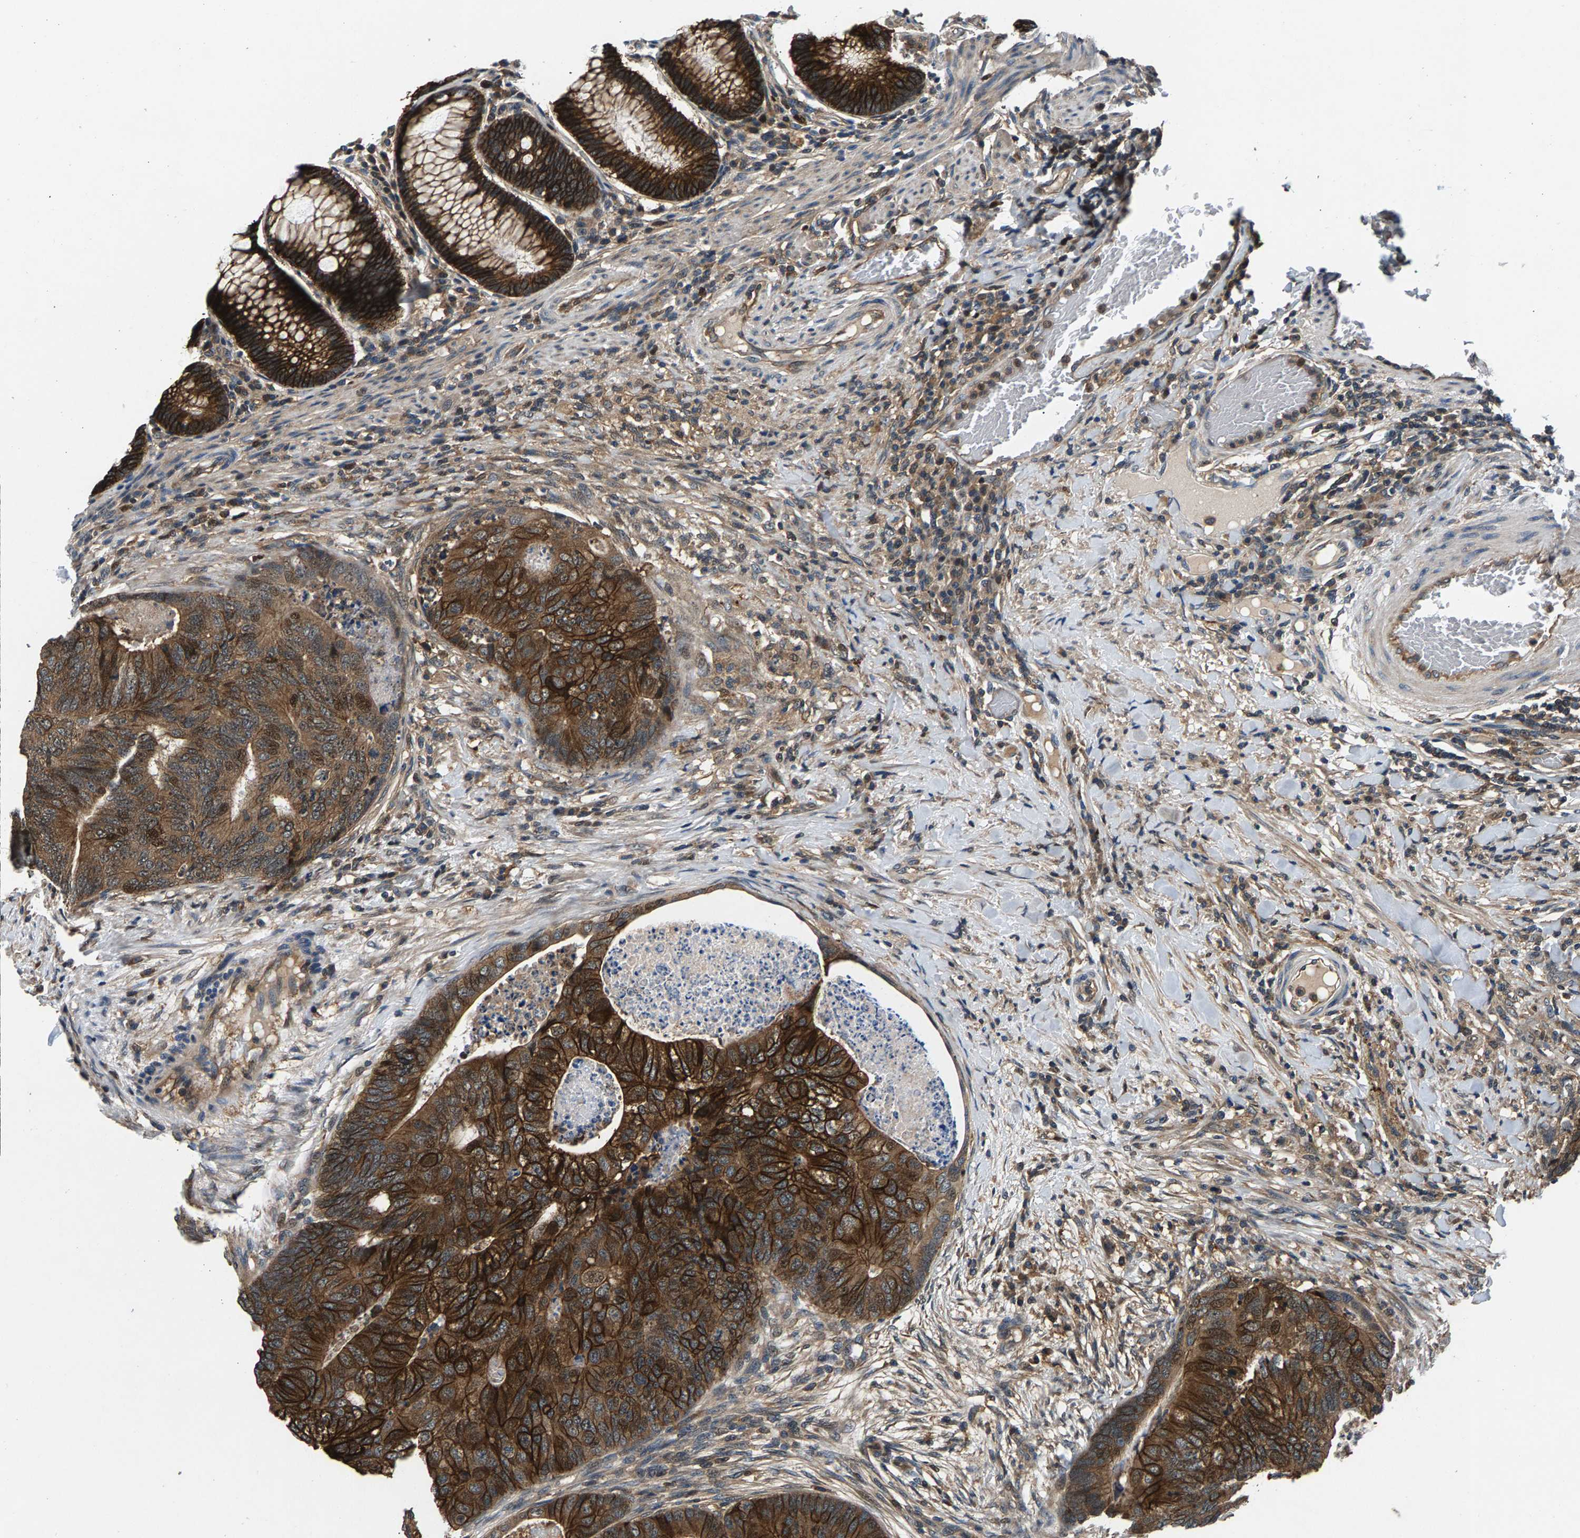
{"staining": {"intensity": "strong", "quantity": ">75%", "location": "cytoplasmic/membranous"}, "tissue": "colorectal cancer", "cell_type": "Tumor cells", "image_type": "cancer", "snomed": [{"axis": "morphology", "description": "Adenocarcinoma, NOS"}, {"axis": "topography", "description": "Colon"}], "caption": "DAB (3,3'-diaminobenzidine) immunohistochemical staining of colorectal cancer demonstrates strong cytoplasmic/membranous protein expression in approximately >75% of tumor cells. The protein of interest is shown in brown color, while the nuclei are stained blue.", "gene": "FAM78A", "patient": {"sex": "female", "age": 67}}